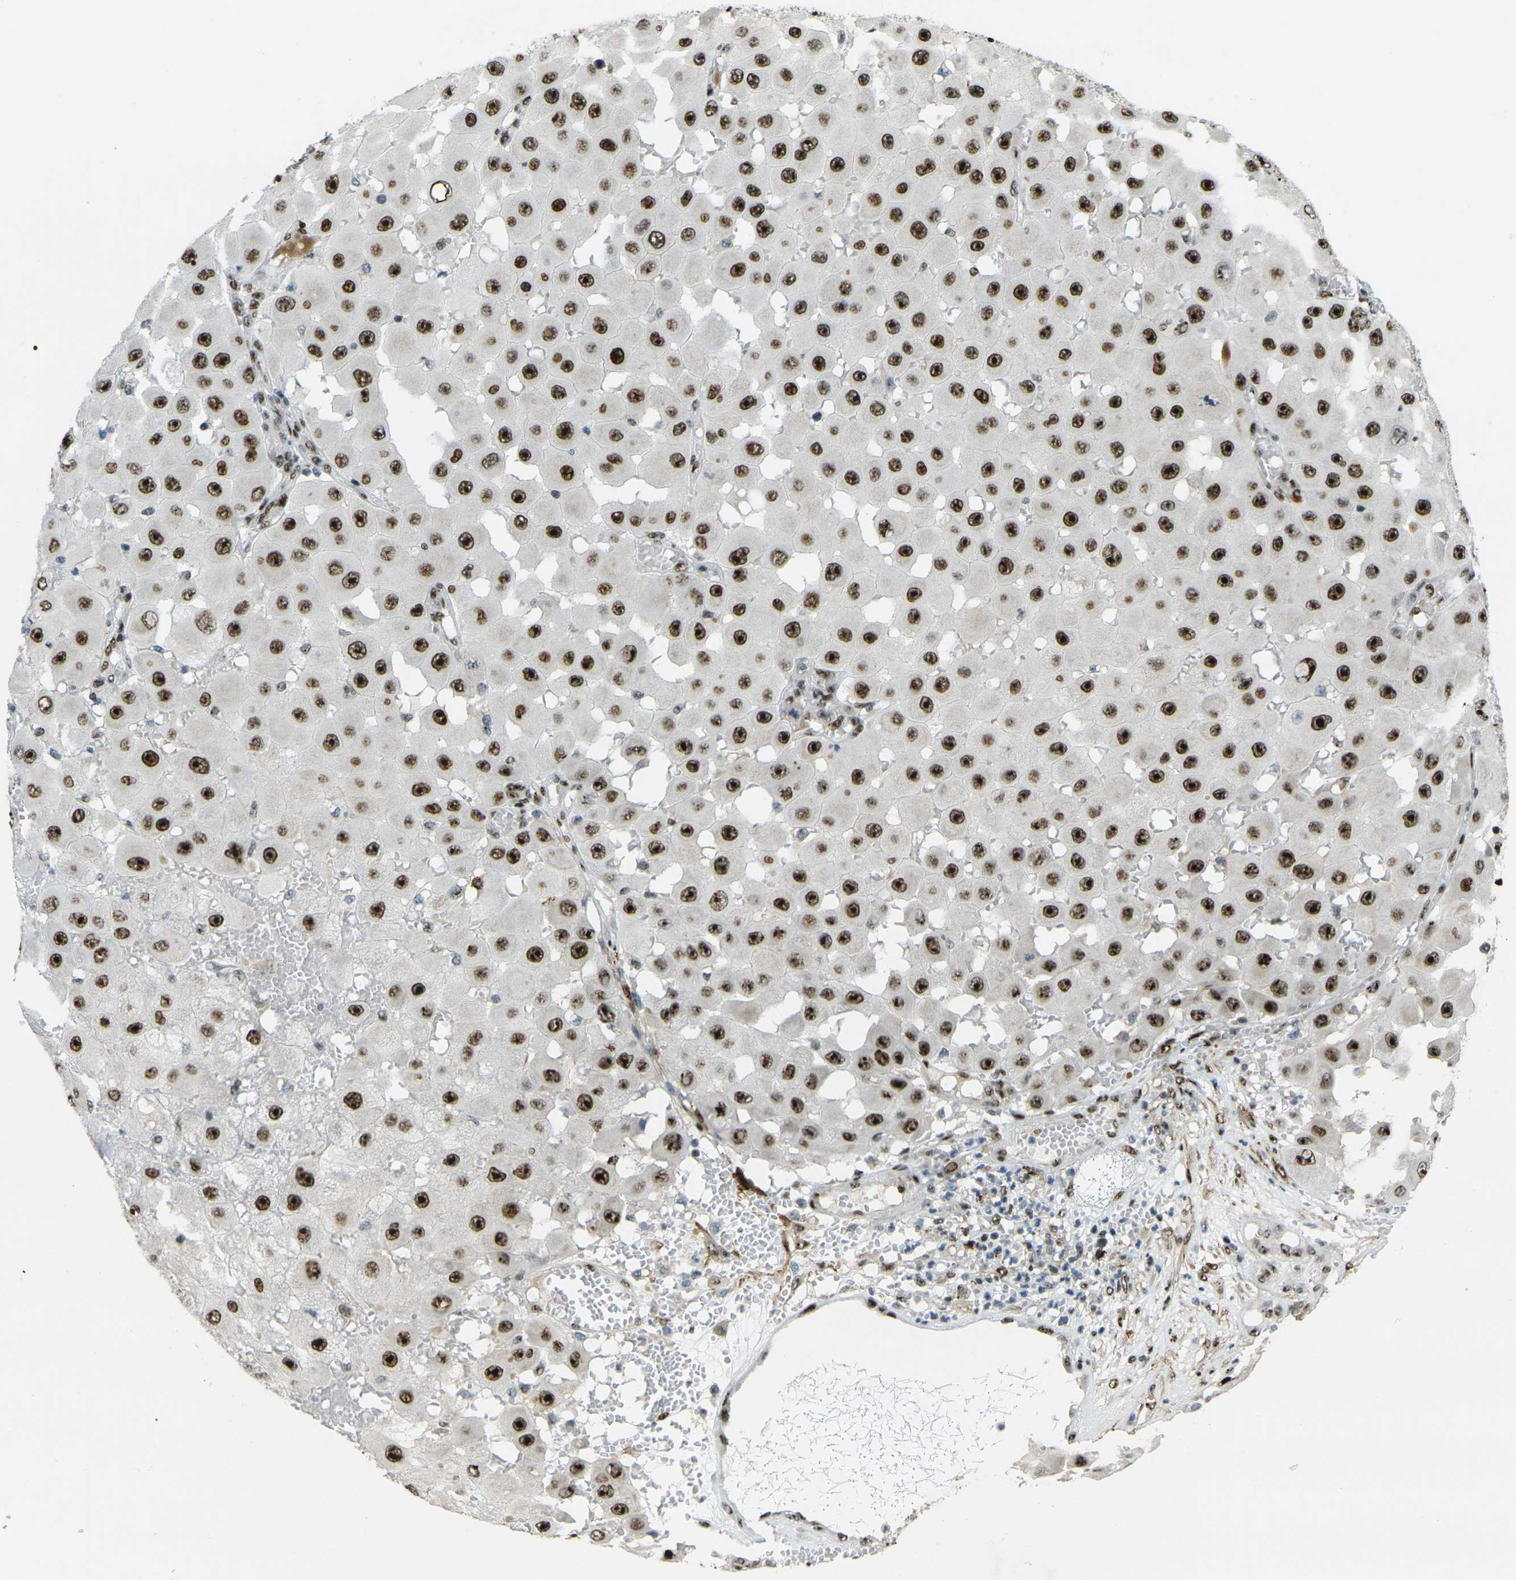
{"staining": {"intensity": "strong", "quantity": ">75%", "location": "nuclear"}, "tissue": "melanoma", "cell_type": "Tumor cells", "image_type": "cancer", "snomed": [{"axis": "morphology", "description": "Malignant melanoma, NOS"}, {"axis": "topography", "description": "Skin"}], "caption": "Protein staining of malignant melanoma tissue exhibits strong nuclear expression in approximately >75% of tumor cells.", "gene": "UBE2C", "patient": {"sex": "female", "age": 81}}